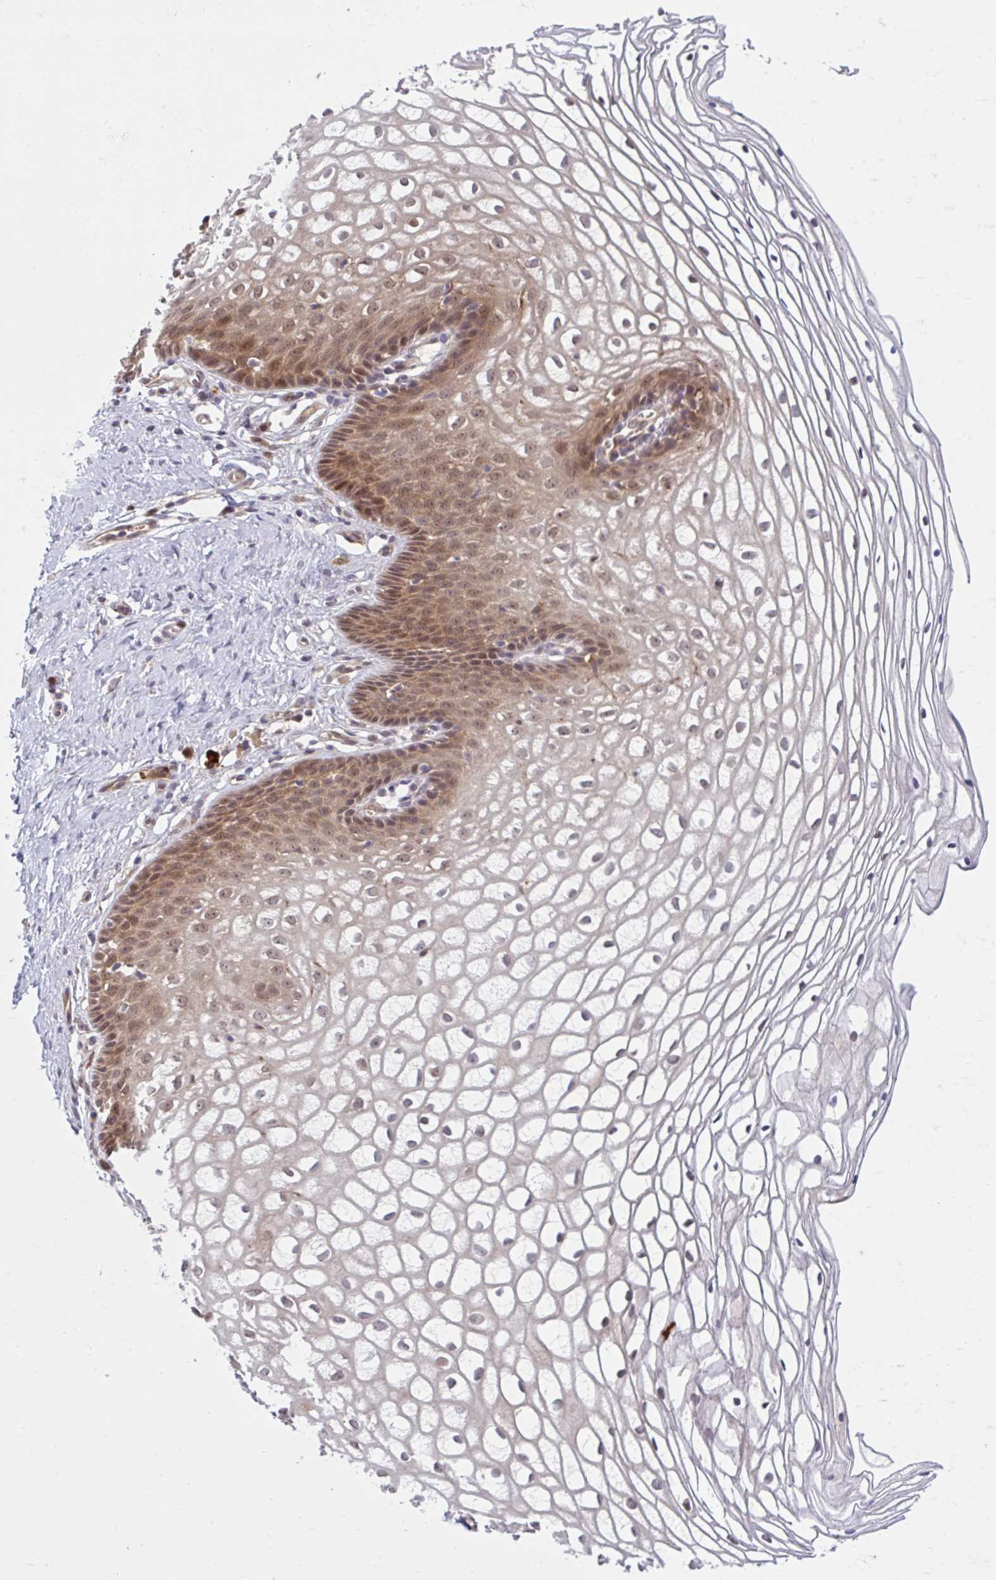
{"staining": {"intensity": "moderate", "quantity": ">75%", "location": "cytoplasmic/membranous,nuclear"}, "tissue": "cervix", "cell_type": "Glandular cells", "image_type": "normal", "snomed": [{"axis": "morphology", "description": "Normal tissue, NOS"}, {"axis": "topography", "description": "Cervix"}], "caption": "Immunohistochemical staining of unremarkable human cervix reveals medium levels of moderate cytoplasmic/membranous,nuclear staining in approximately >75% of glandular cells.", "gene": "HMBS", "patient": {"sex": "female", "age": 36}}